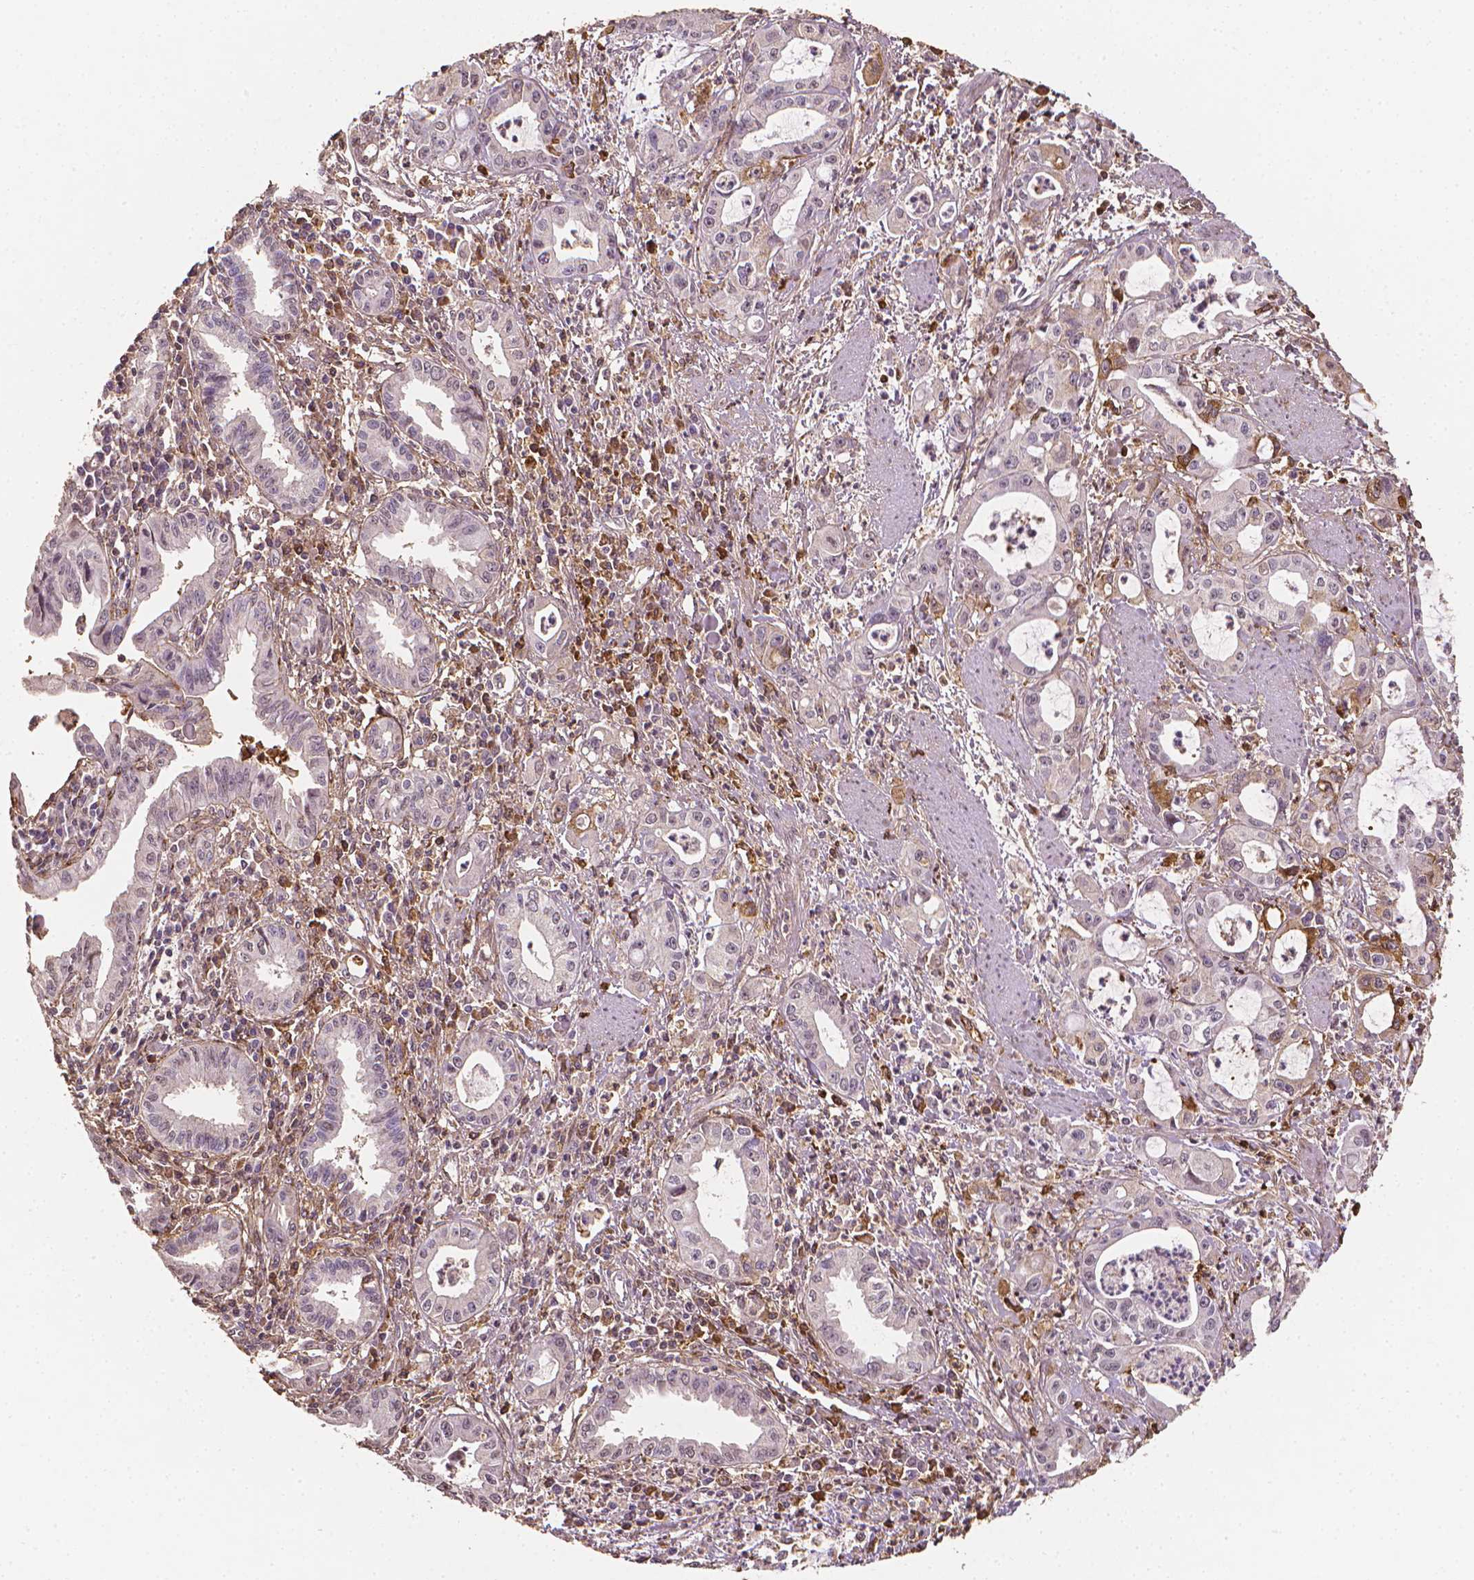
{"staining": {"intensity": "negative", "quantity": "none", "location": "none"}, "tissue": "pancreatic cancer", "cell_type": "Tumor cells", "image_type": "cancer", "snomed": [{"axis": "morphology", "description": "Adenocarcinoma, NOS"}, {"axis": "topography", "description": "Pancreas"}], "caption": "The IHC histopathology image has no significant staining in tumor cells of pancreatic cancer tissue.", "gene": "DCN", "patient": {"sex": "male", "age": 72}}